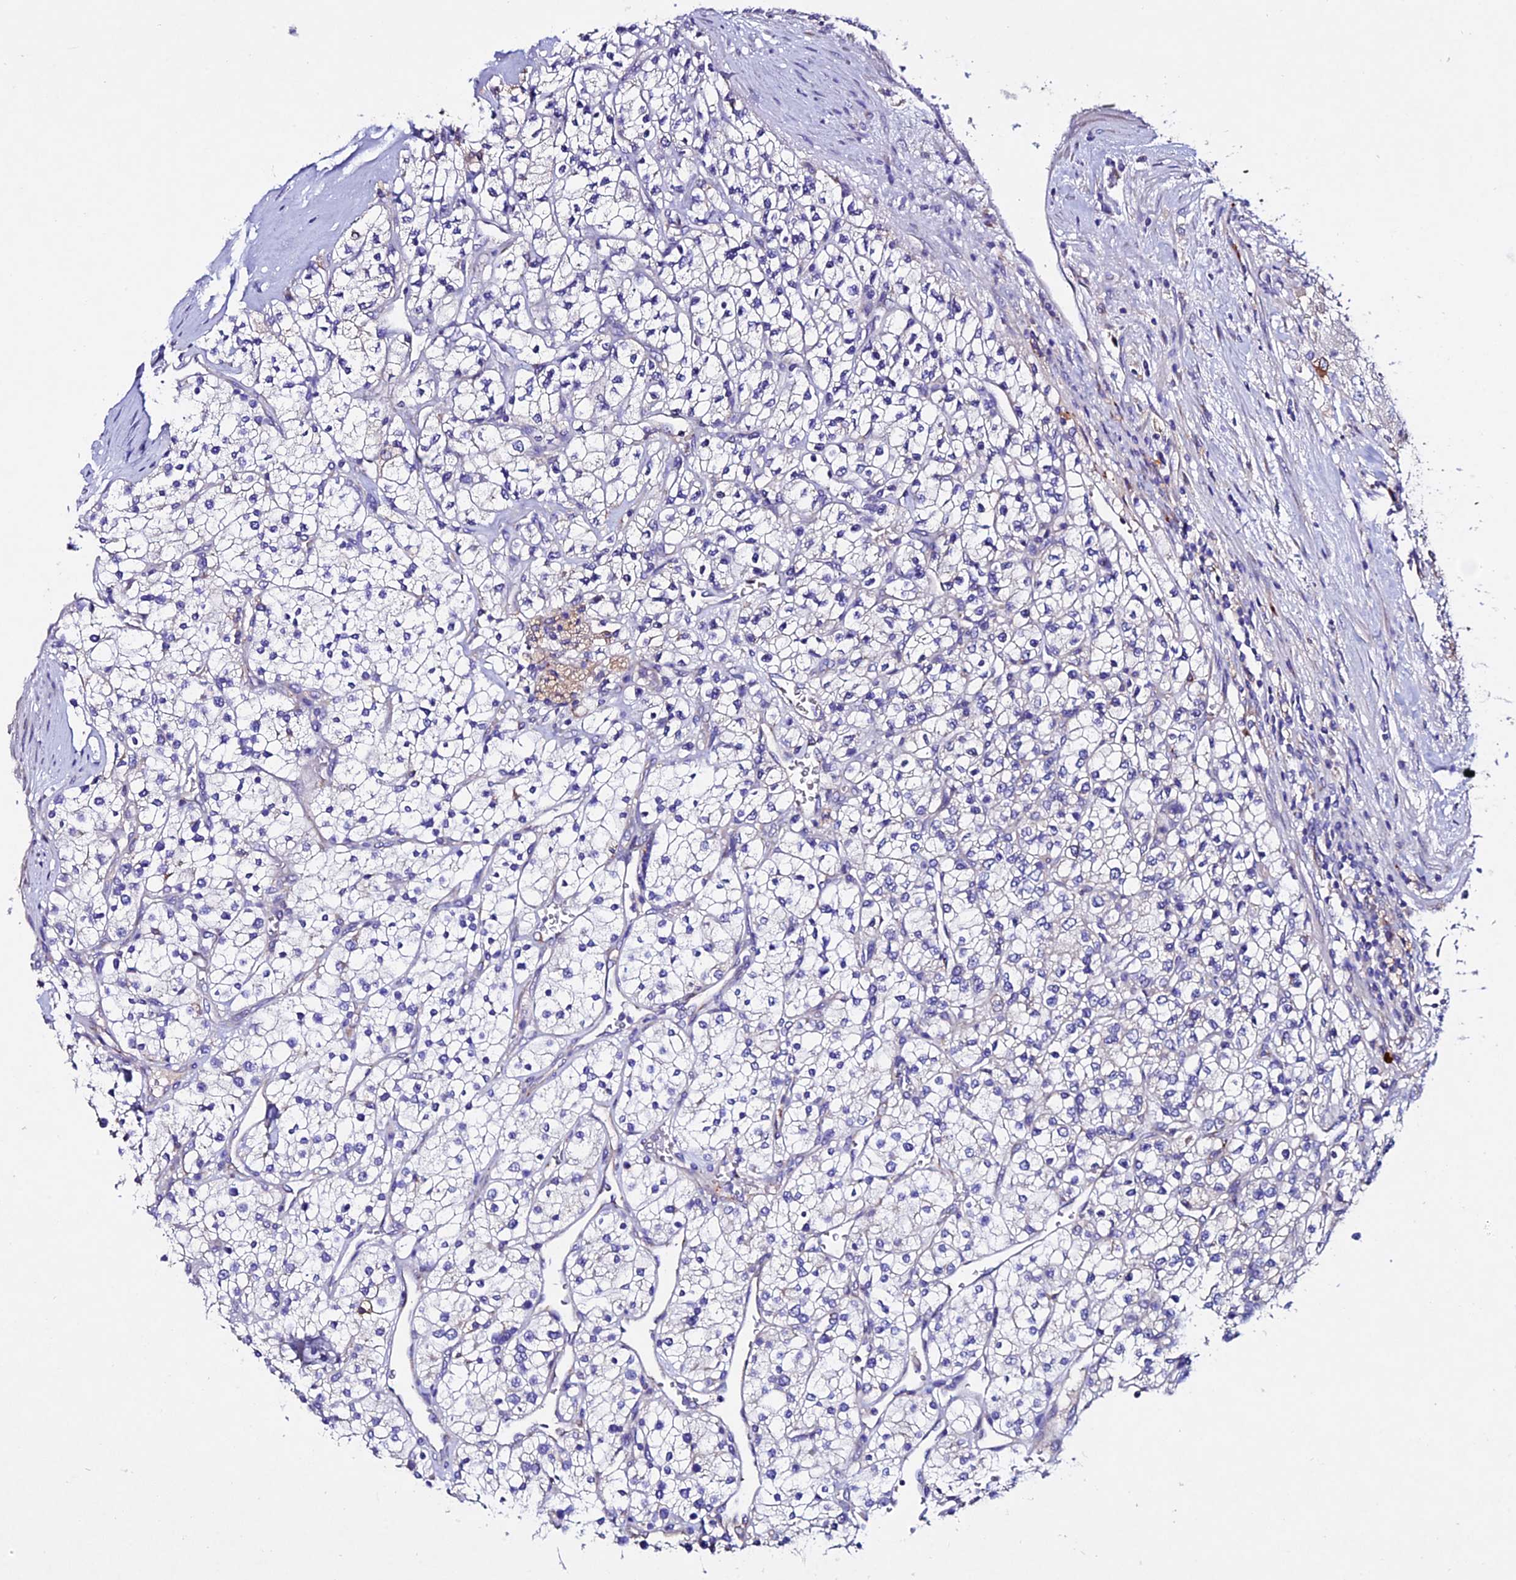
{"staining": {"intensity": "negative", "quantity": "none", "location": "none"}, "tissue": "renal cancer", "cell_type": "Tumor cells", "image_type": "cancer", "snomed": [{"axis": "morphology", "description": "Adenocarcinoma, NOS"}, {"axis": "topography", "description": "Kidney"}], "caption": "High power microscopy image of an IHC photomicrograph of renal cancer (adenocarcinoma), revealing no significant positivity in tumor cells. (DAB (3,3'-diaminobenzidine) immunohistochemistry (IHC) visualized using brightfield microscopy, high magnification).", "gene": "OR51Q1", "patient": {"sex": "male", "age": 80}}